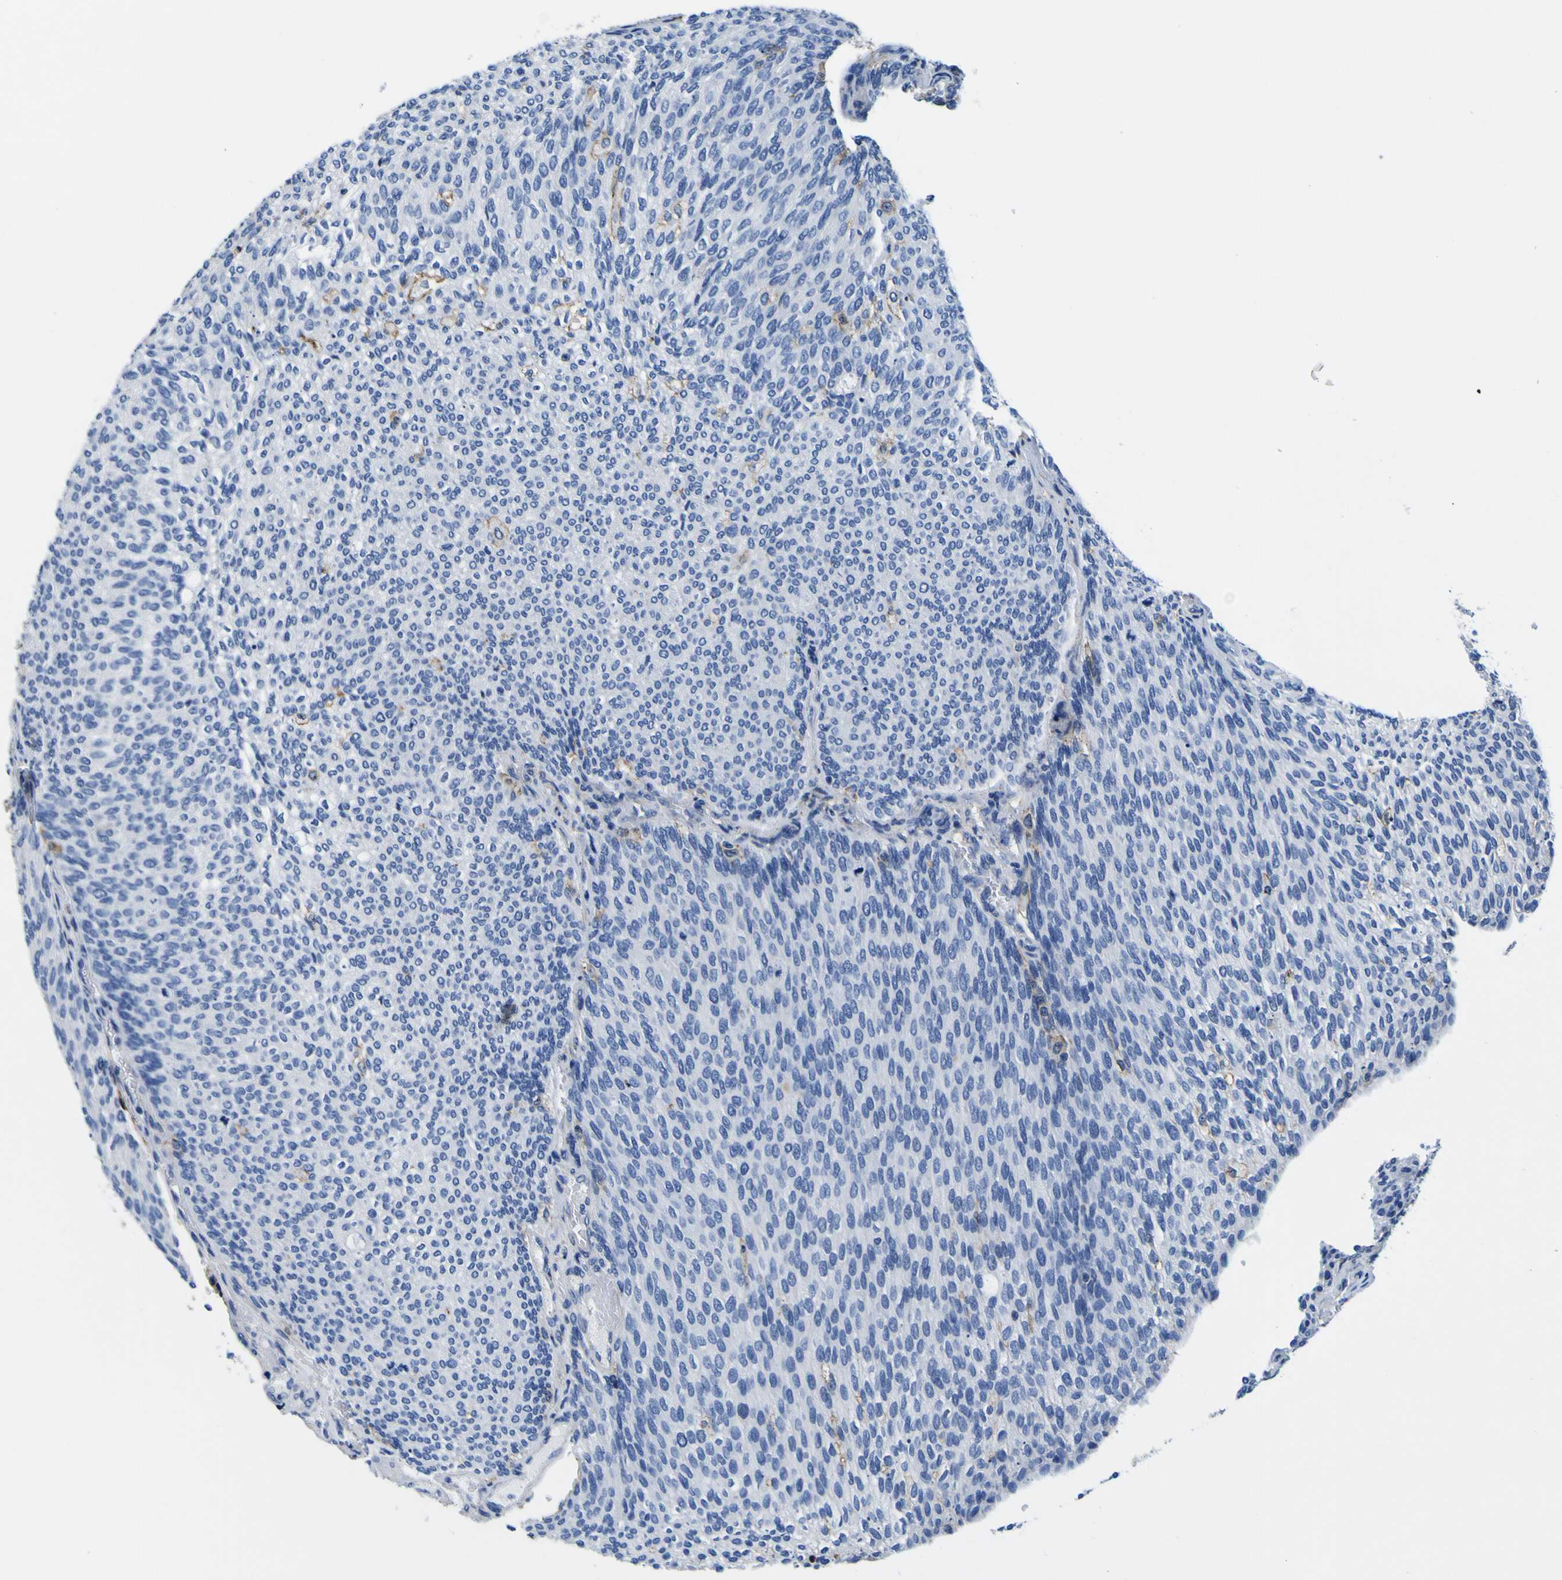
{"staining": {"intensity": "moderate", "quantity": "<25%", "location": "cytoplasmic/membranous"}, "tissue": "urothelial cancer", "cell_type": "Tumor cells", "image_type": "cancer", "snomed": [{"axis": "morphology", "description": "Urothelial carcinoma, Low grade"}, {"axis": "topography", "description": "Urinary bladder"}], "caption": "Tumor cells show moderate cytoplasmic/membranous positivity in approximately <25% of cells in urothelial cancer.", "gene": "PXDN", "patient": {"sex": "female", "age": 79}}